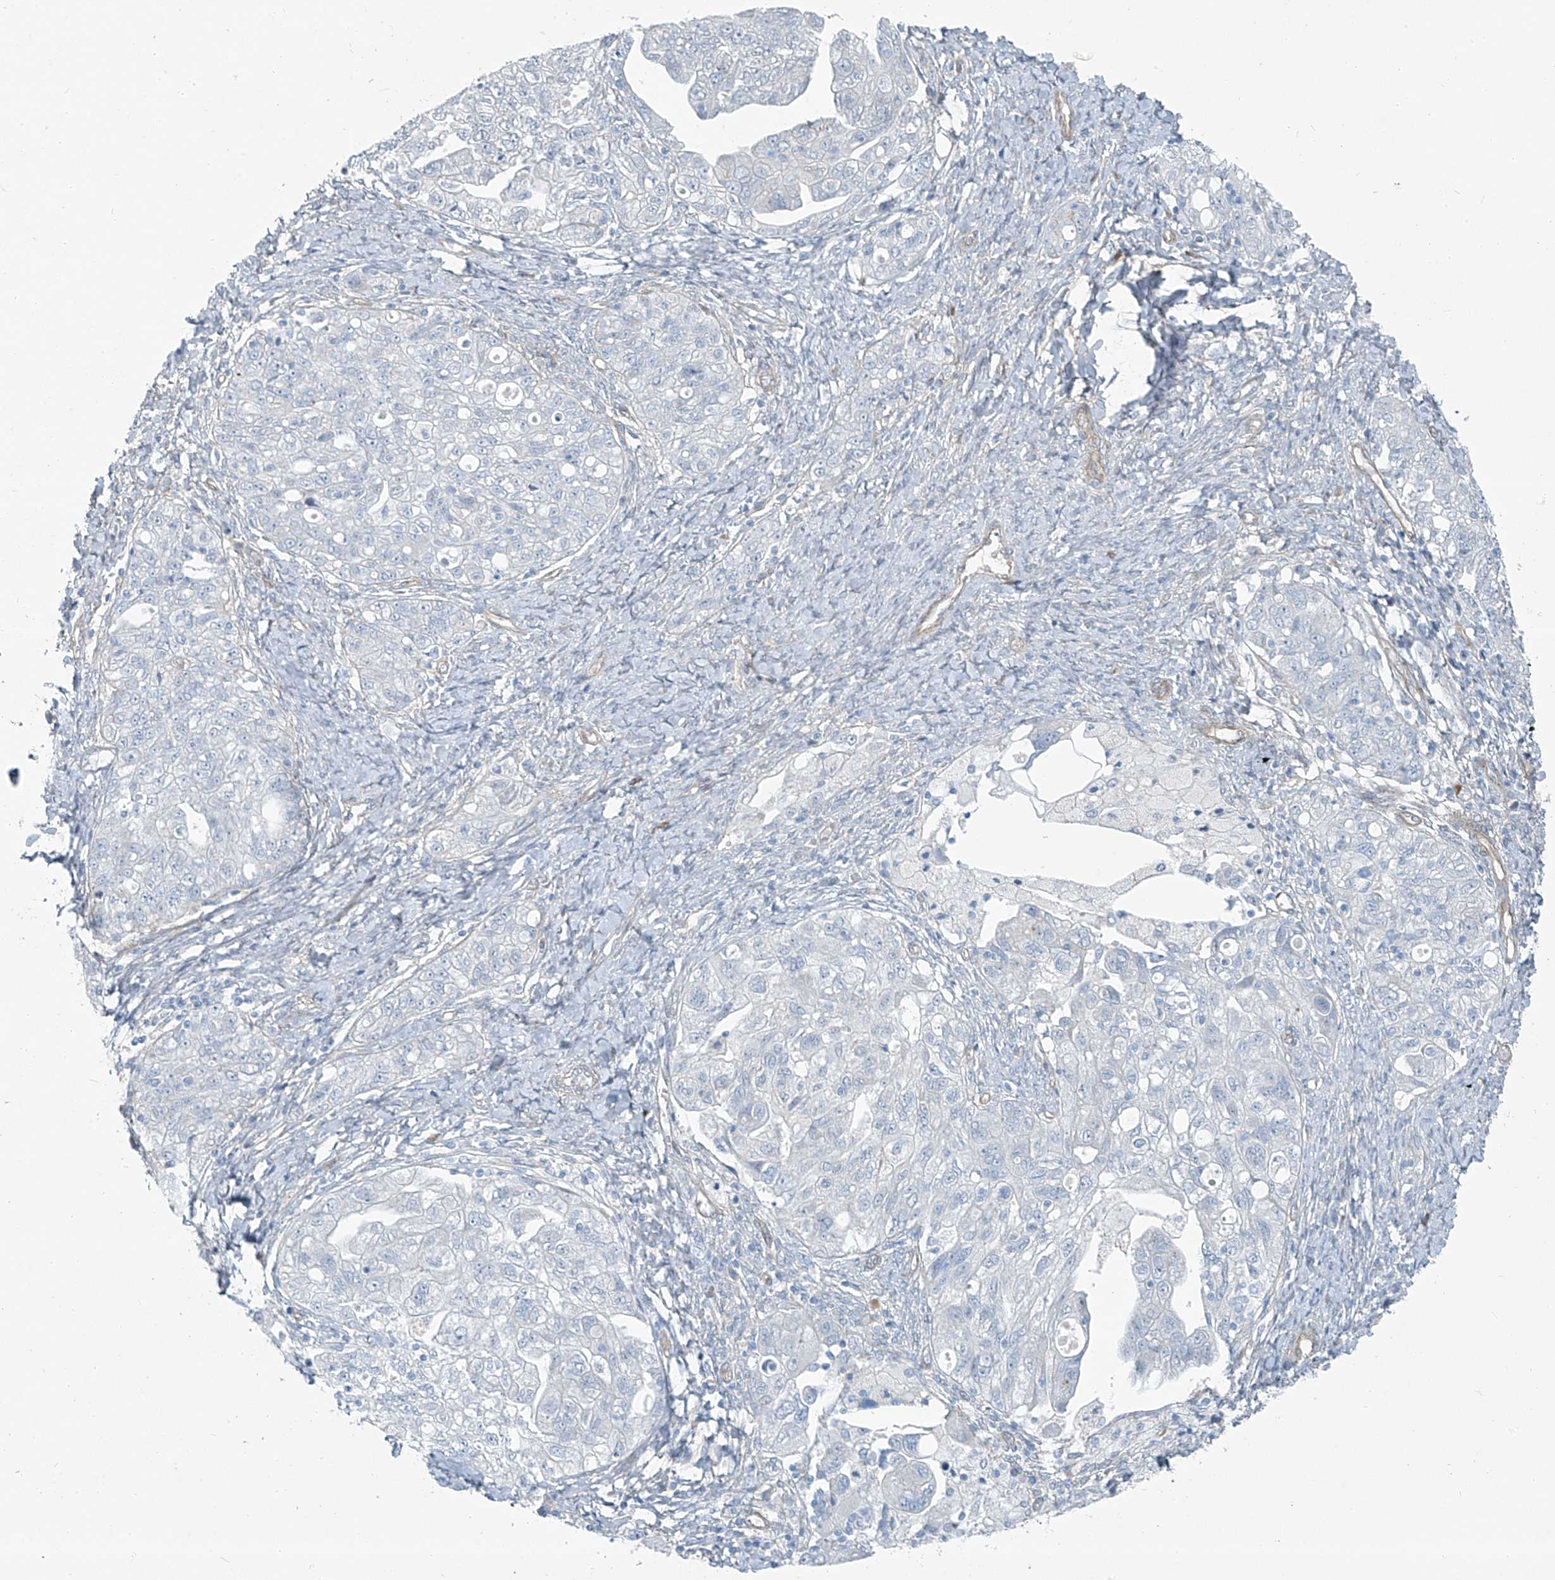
{"staining": {"intensity": "negative", "quantity": "none", "location": "none"}, "tissue": "ovarian cancer", "cell_type": "Tumor cells", "image_type": "cancer", "snomed": [{"axis": "morphology", "description": "Carcinoma, NOS"}, {"axis": "morphology", "description": "Cystadenocarcinoma, serous, NOS"}, {"axis": "topography", "description": "Ovary"}], "caption": "Immunohistochemistry (IHC) image of carcinoma (ovarian) stained for a protein (brown), which displays no staining in tumor cells.", "gene": "TNS2", "patient": {"sex": "female", "age": 69}}